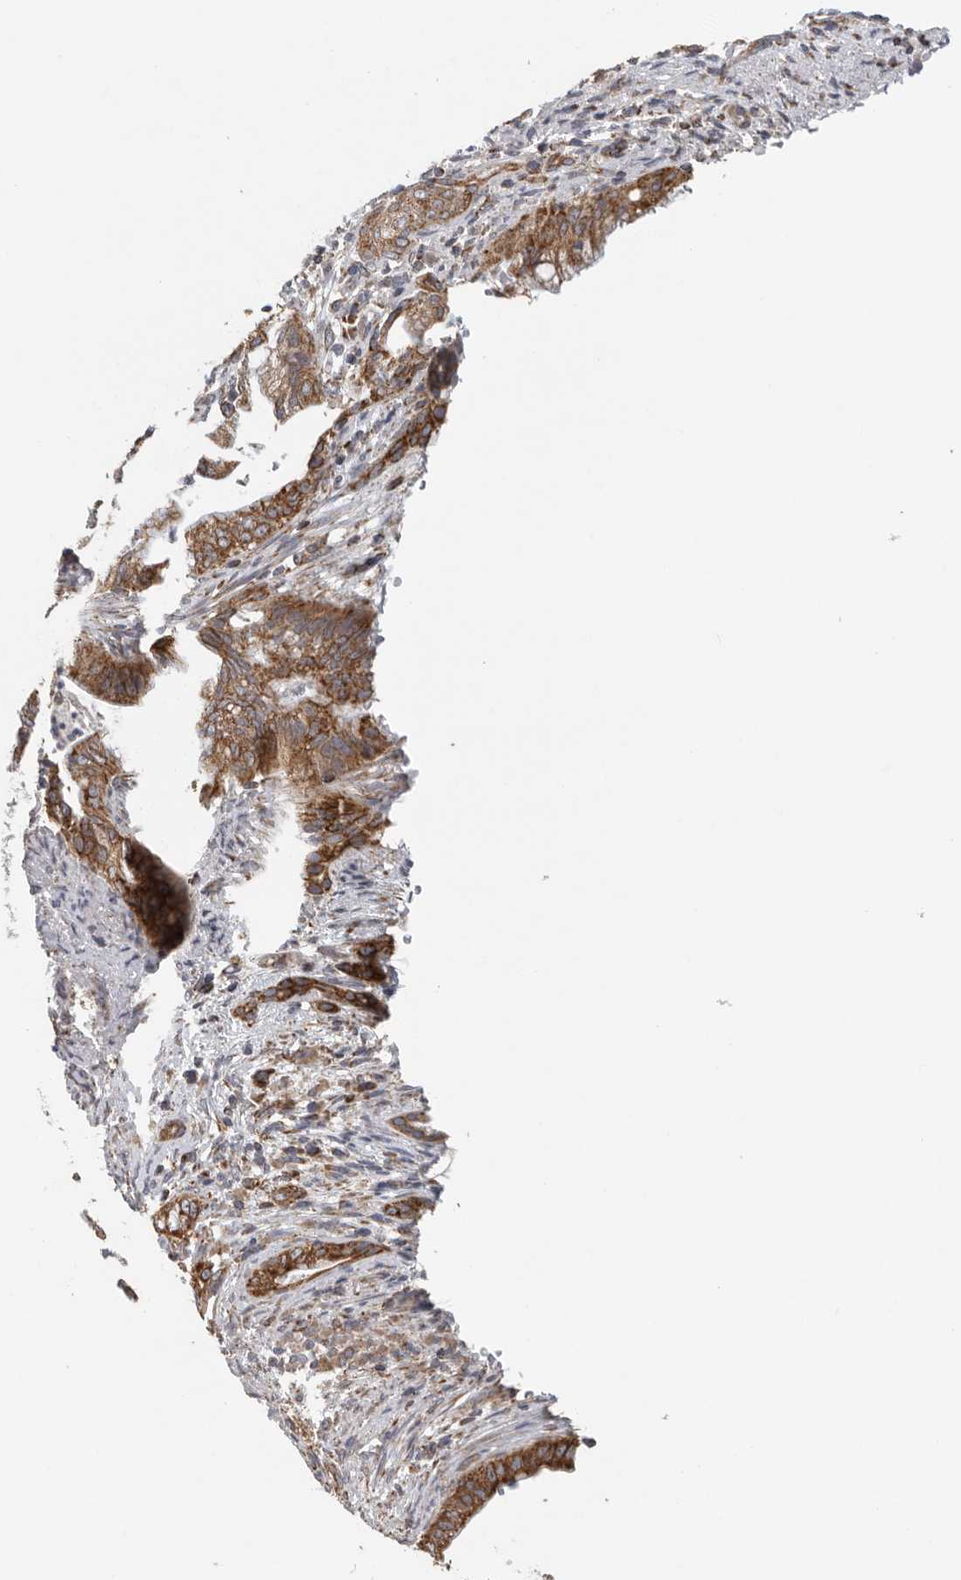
{"staining": {"intensity": "moderate", "quantity": ">75%", "location": "cytoplasmic/membranous"}, "tissue": "pancreatic cancer", "cell_type": "Tumor cells", "image_type": "cancer", "snomed": [{"axis": "morphology", "description": "Adenocarcinoma, NOS"}, {"axis": "topography", "description": "Pancreas"}], "caption": "Tumor cells display moderate cytoplasmic/membranous staining in approximately >75% of cells in pancreatic adenocarcinoma. (brown staining indicates protein expression, while blue staining denotes nuclei).", "gene": "FKBP8", "patient": {"sex": "male", "age": 58}}